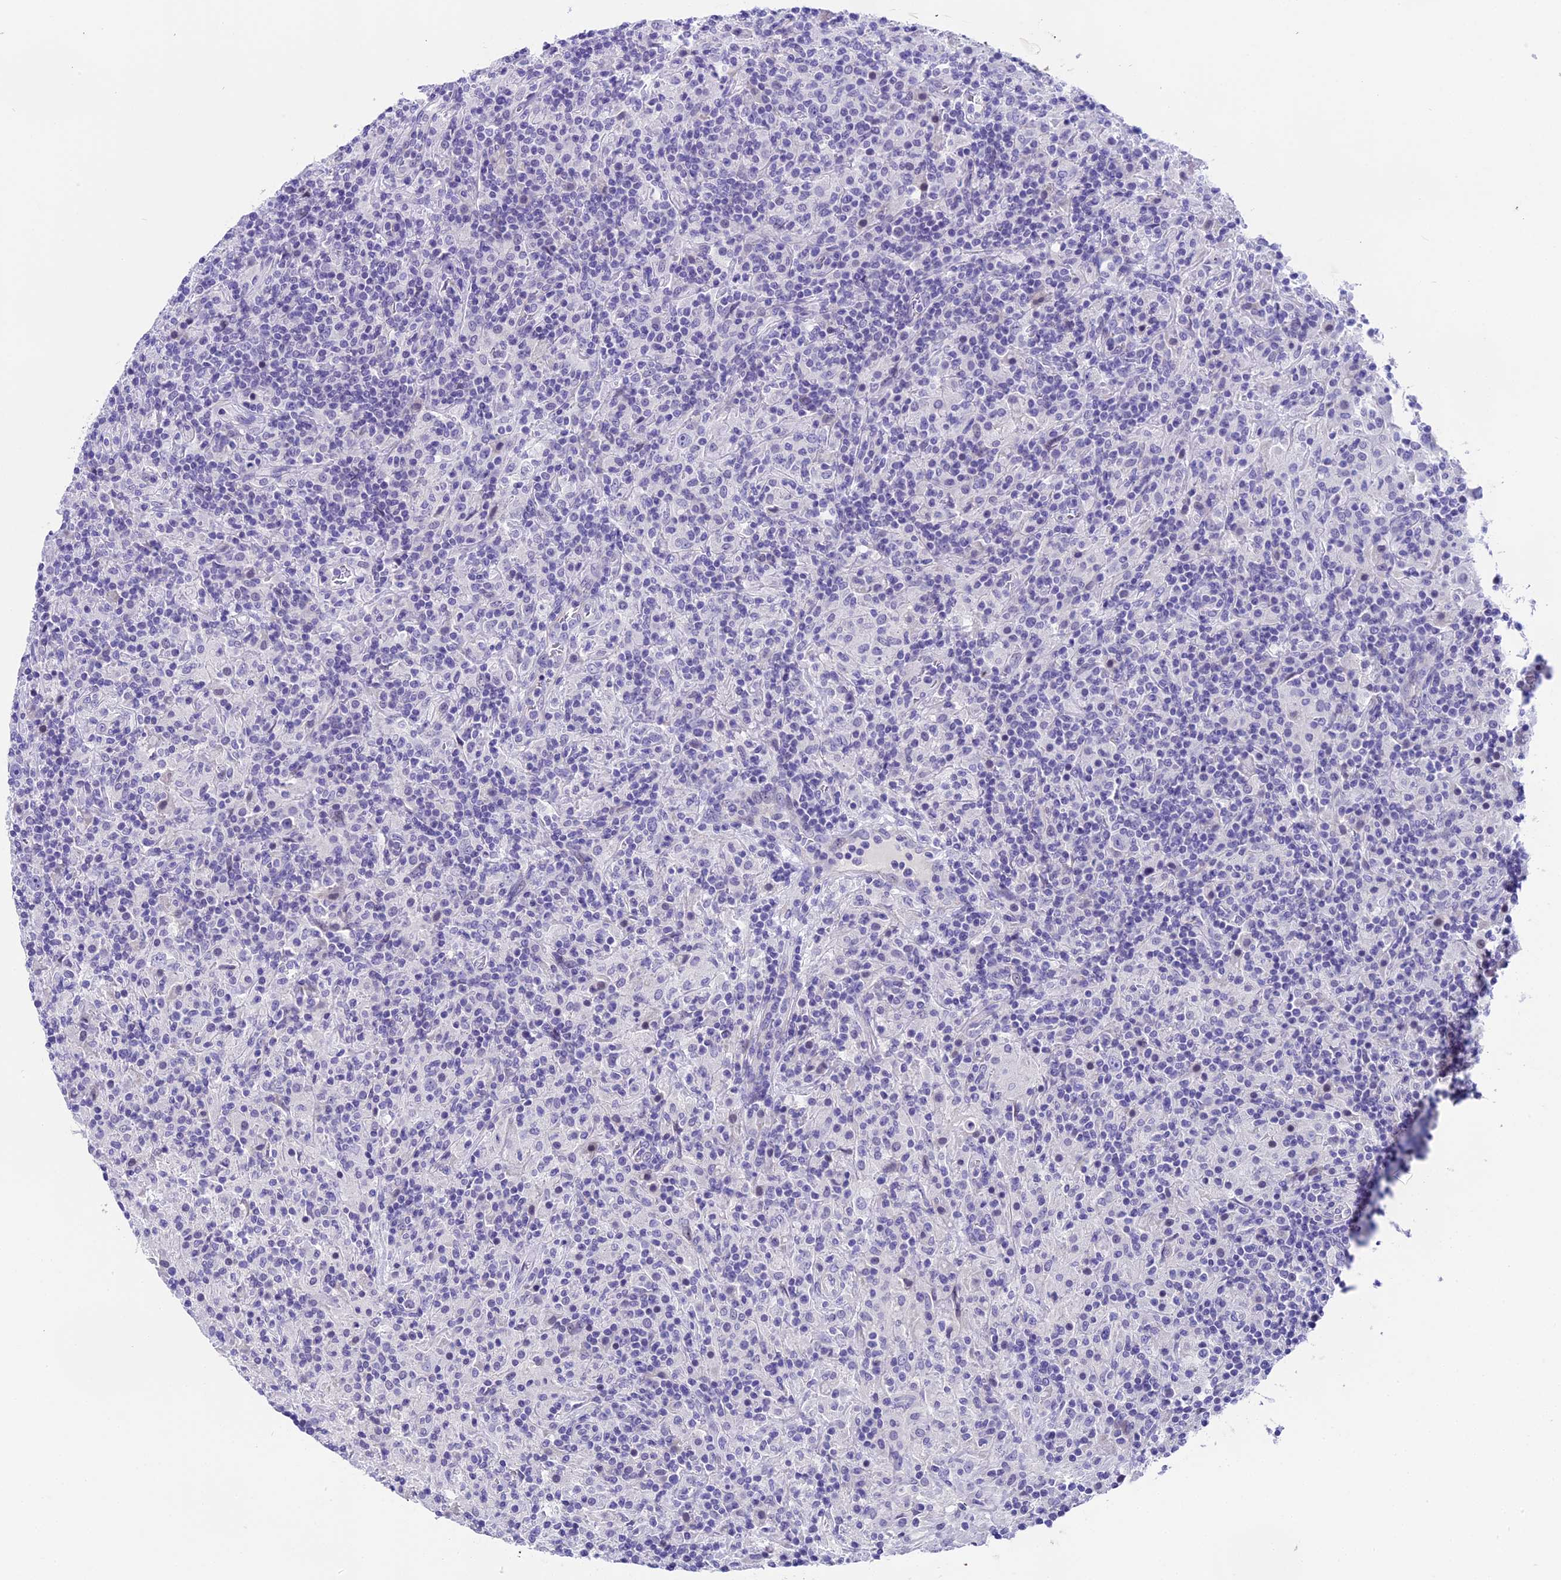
{"staining": {"intensity": "negative", "quantity": "none", "location": "none"}, "tissue": "lymphoma", "cell_type": "Tumor cells", "image_type": "cancer", "snomed": [{"axis": "morphology", "description": "Hodgkin's disease, NOS"}, {"axis": "topography", "description": "Lymph node"}], "caption": "The photomicrograph reveals no significant expression in tumor cells of Hodgkin's disease. (DAB immunohistochemistry (IHC) visualized using brightfield microscopy, high magnification).", "gene": "PRR15", "patient": {"sex": "male", "age": 70}}